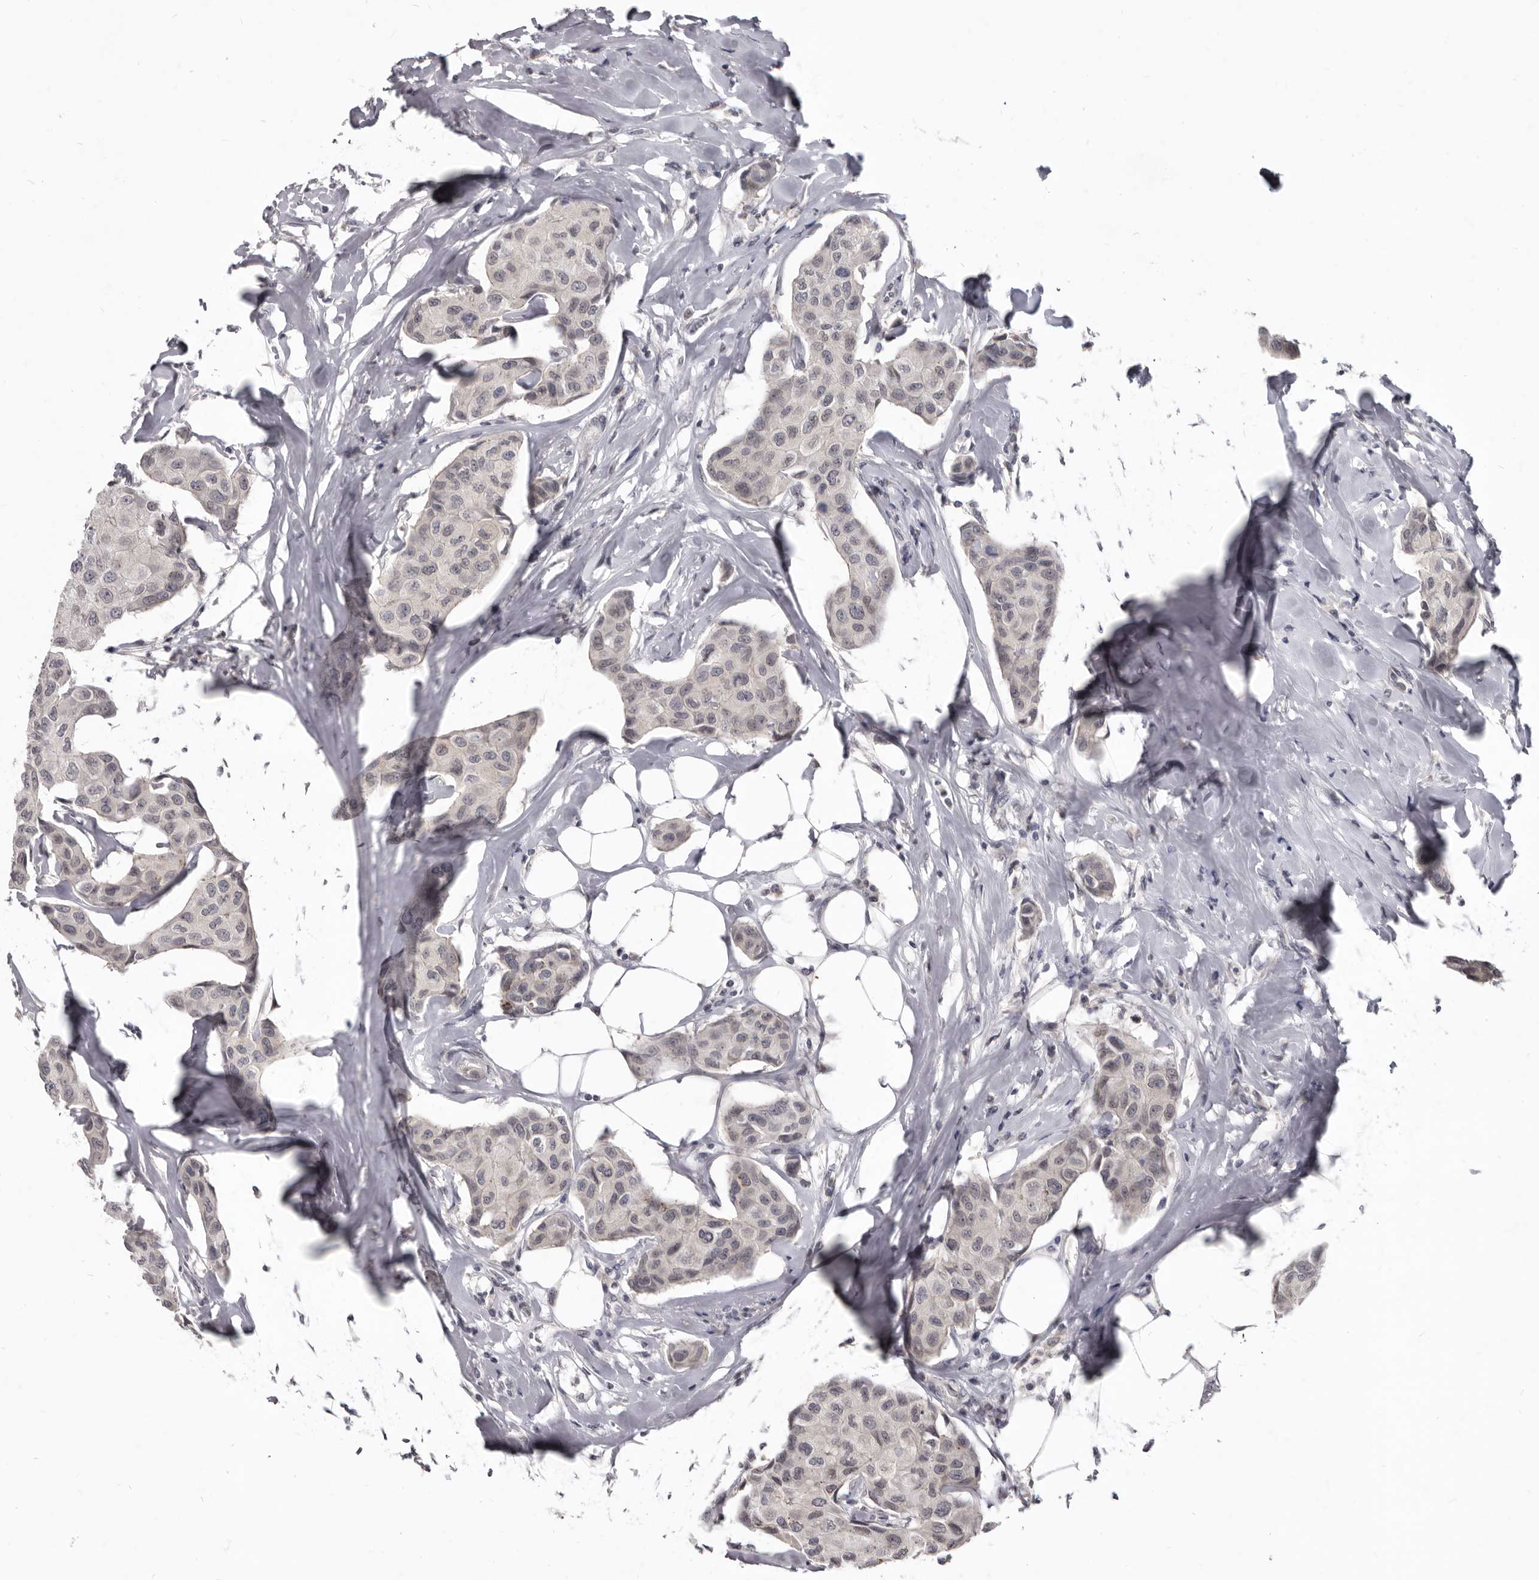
{"staining": {"intensity": "negative", "quantity": "none", "location": "none"}, "tissue": "breast cancer", "cell_type": "Tumor cells", "image_type": "cancer", "snomed": [{"axis": "morphology", "description": "Duct carcinoma"}, {"axis": "topography", "description": "Breast"}], "caption": "The image shows no significant staining in tumor cells of breast cancer (intraductal carcinoma).", "gene": "SULT1E1", "patient": {"sex": "female", "age": 80}}